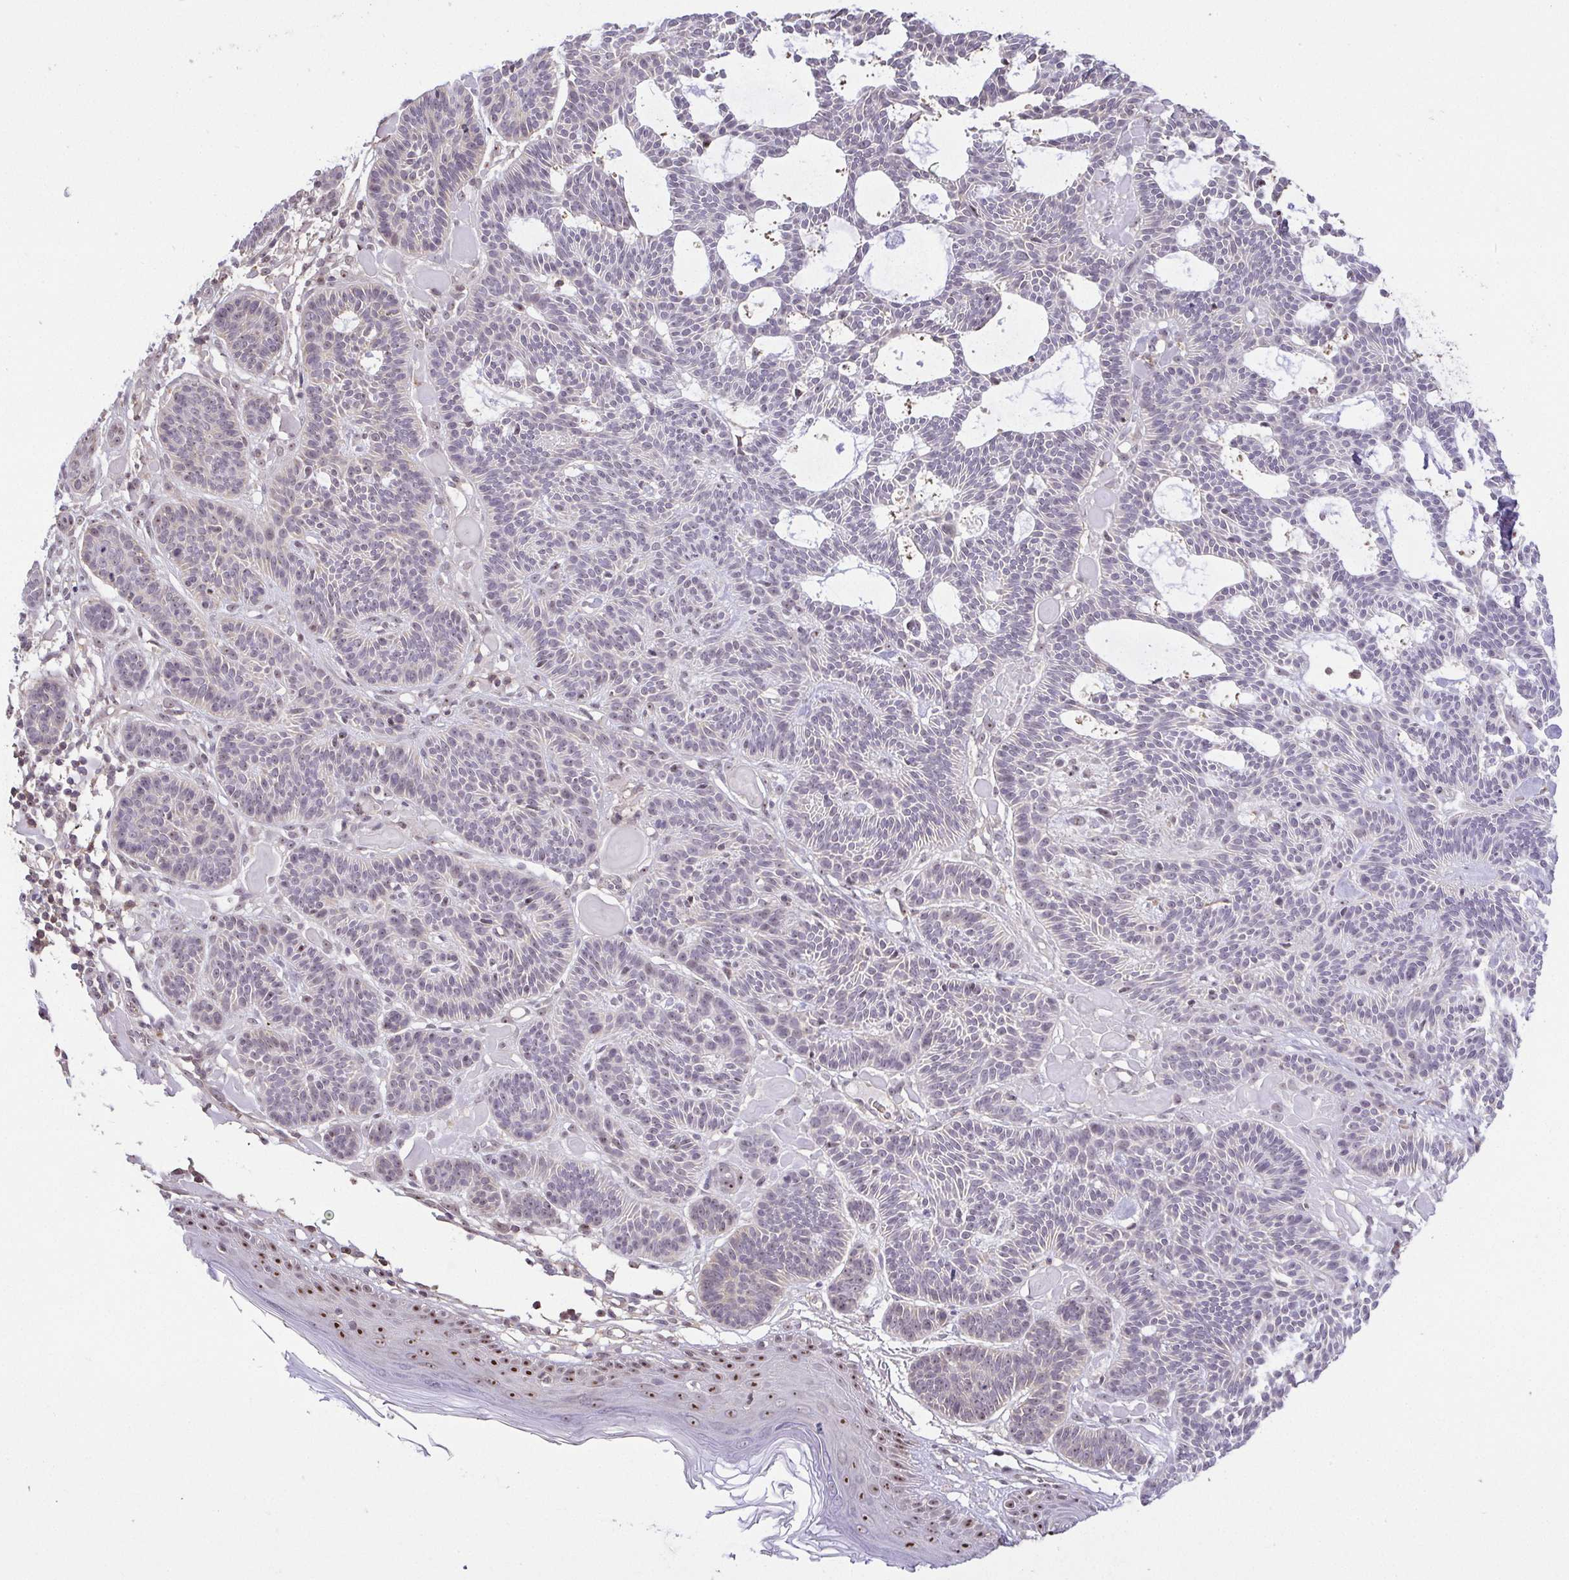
{"staining": {"intensity": "negative", "quantity": "none", "location": "none"}, "tissue": "skin cancer", "cell_type": "Tumor cells", "image_type": "cancer", "snomed": [{"axis": "morphology", "description": "Basal cell carcinoma"}, {"axis": "topography", "description": "Skin"}], "caption": "IHC photomicrograph of skin cancer stained for a protein (brown), which displays no staining in tumor cells.", "gene": "RSL24D1", "patient": {"sex": "male", "age": 85}}